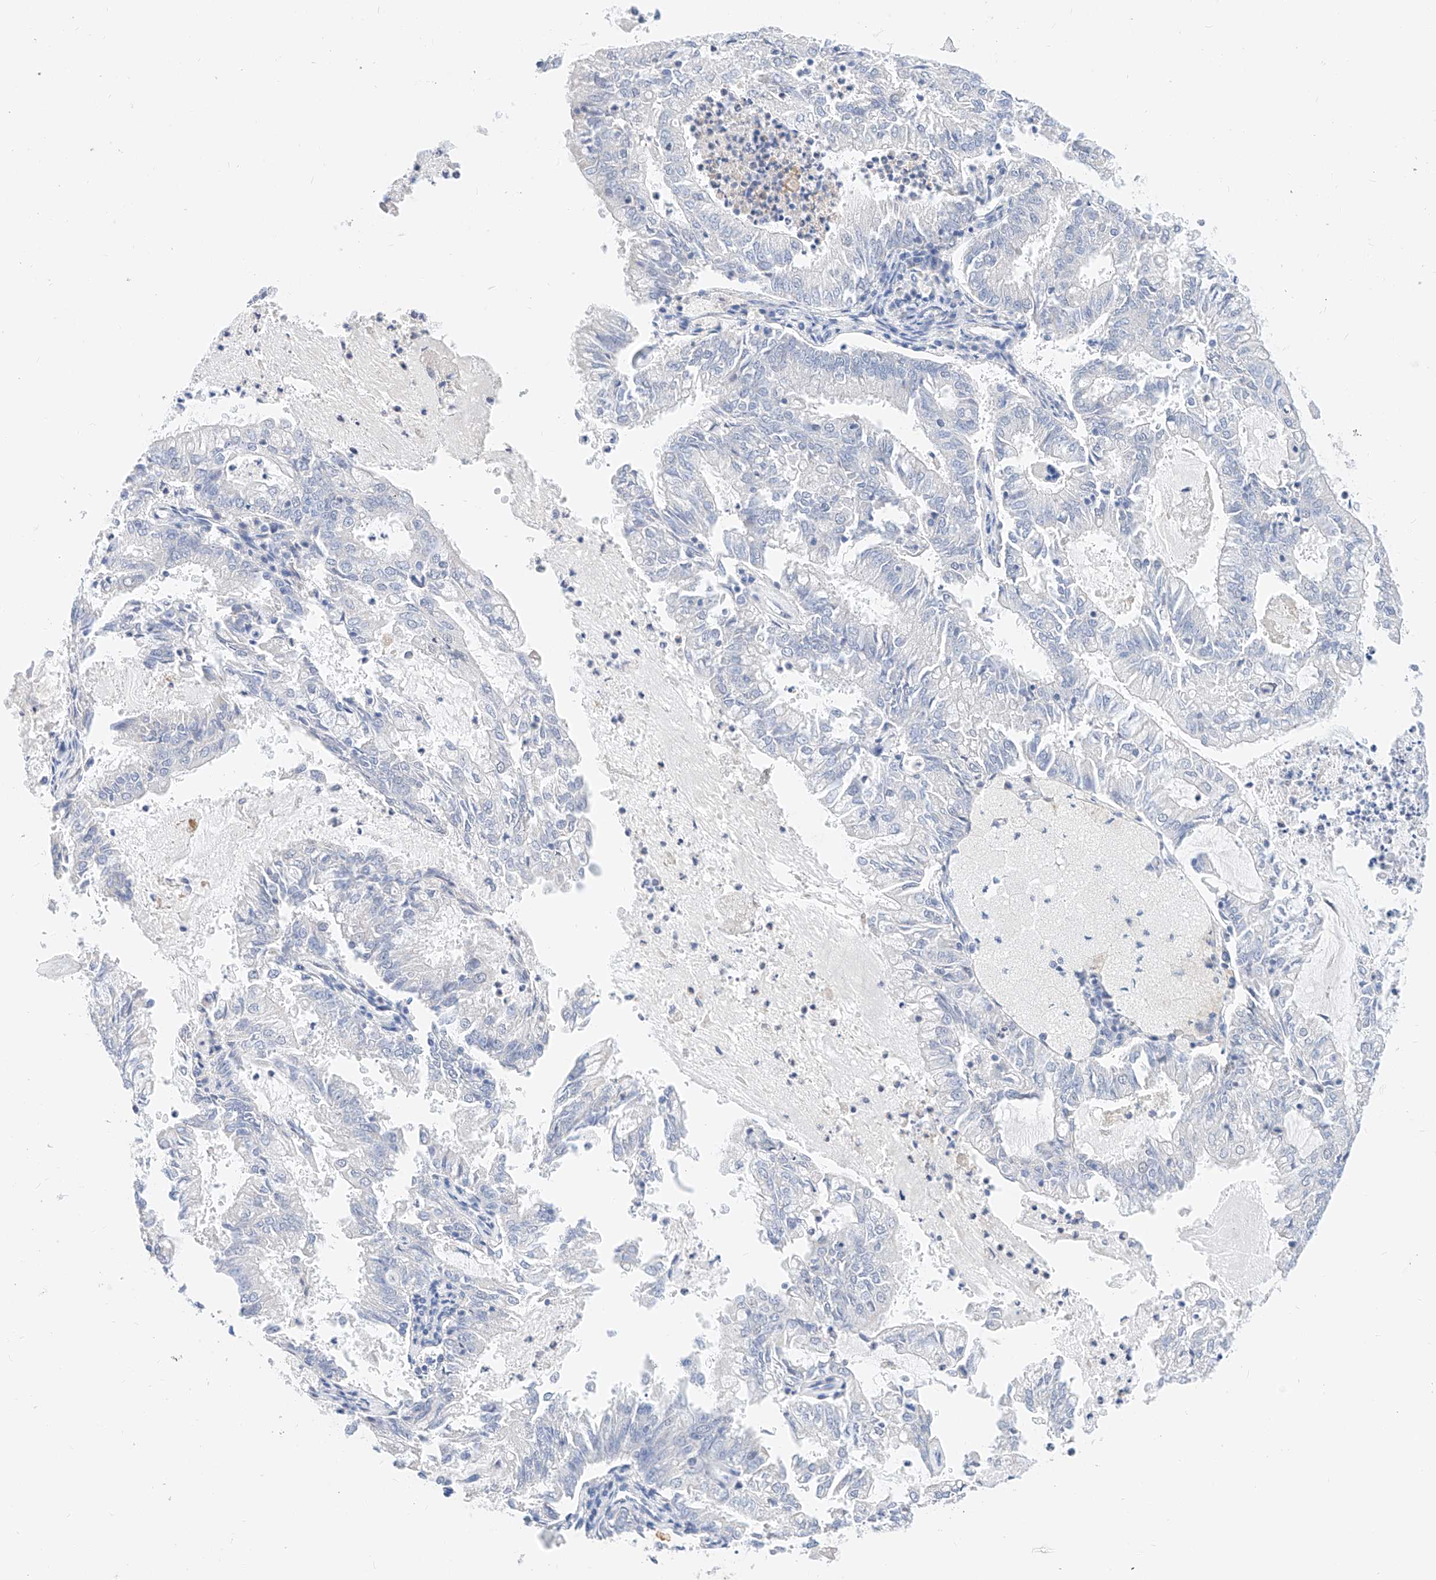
{"staining": {"intensity": "negative", "quantity": "none", "location": "none"}, "tissue": "endometrial cancer", "cell_type": "Tumor cells", "image_type": "cancer", "snomed": [{"axis": "morphology", "description": "Adenocarcinoma, NOS"}, {"axis": "topography", "description": "Endometrium"}], "caption": "This is an immunohistochemistry (IHC) photomicrograph of human endometrial cancer. There is no staining in tumor cells.", "gene": "KCNJ1", "patient": {"sex": "female", "age": 57}}